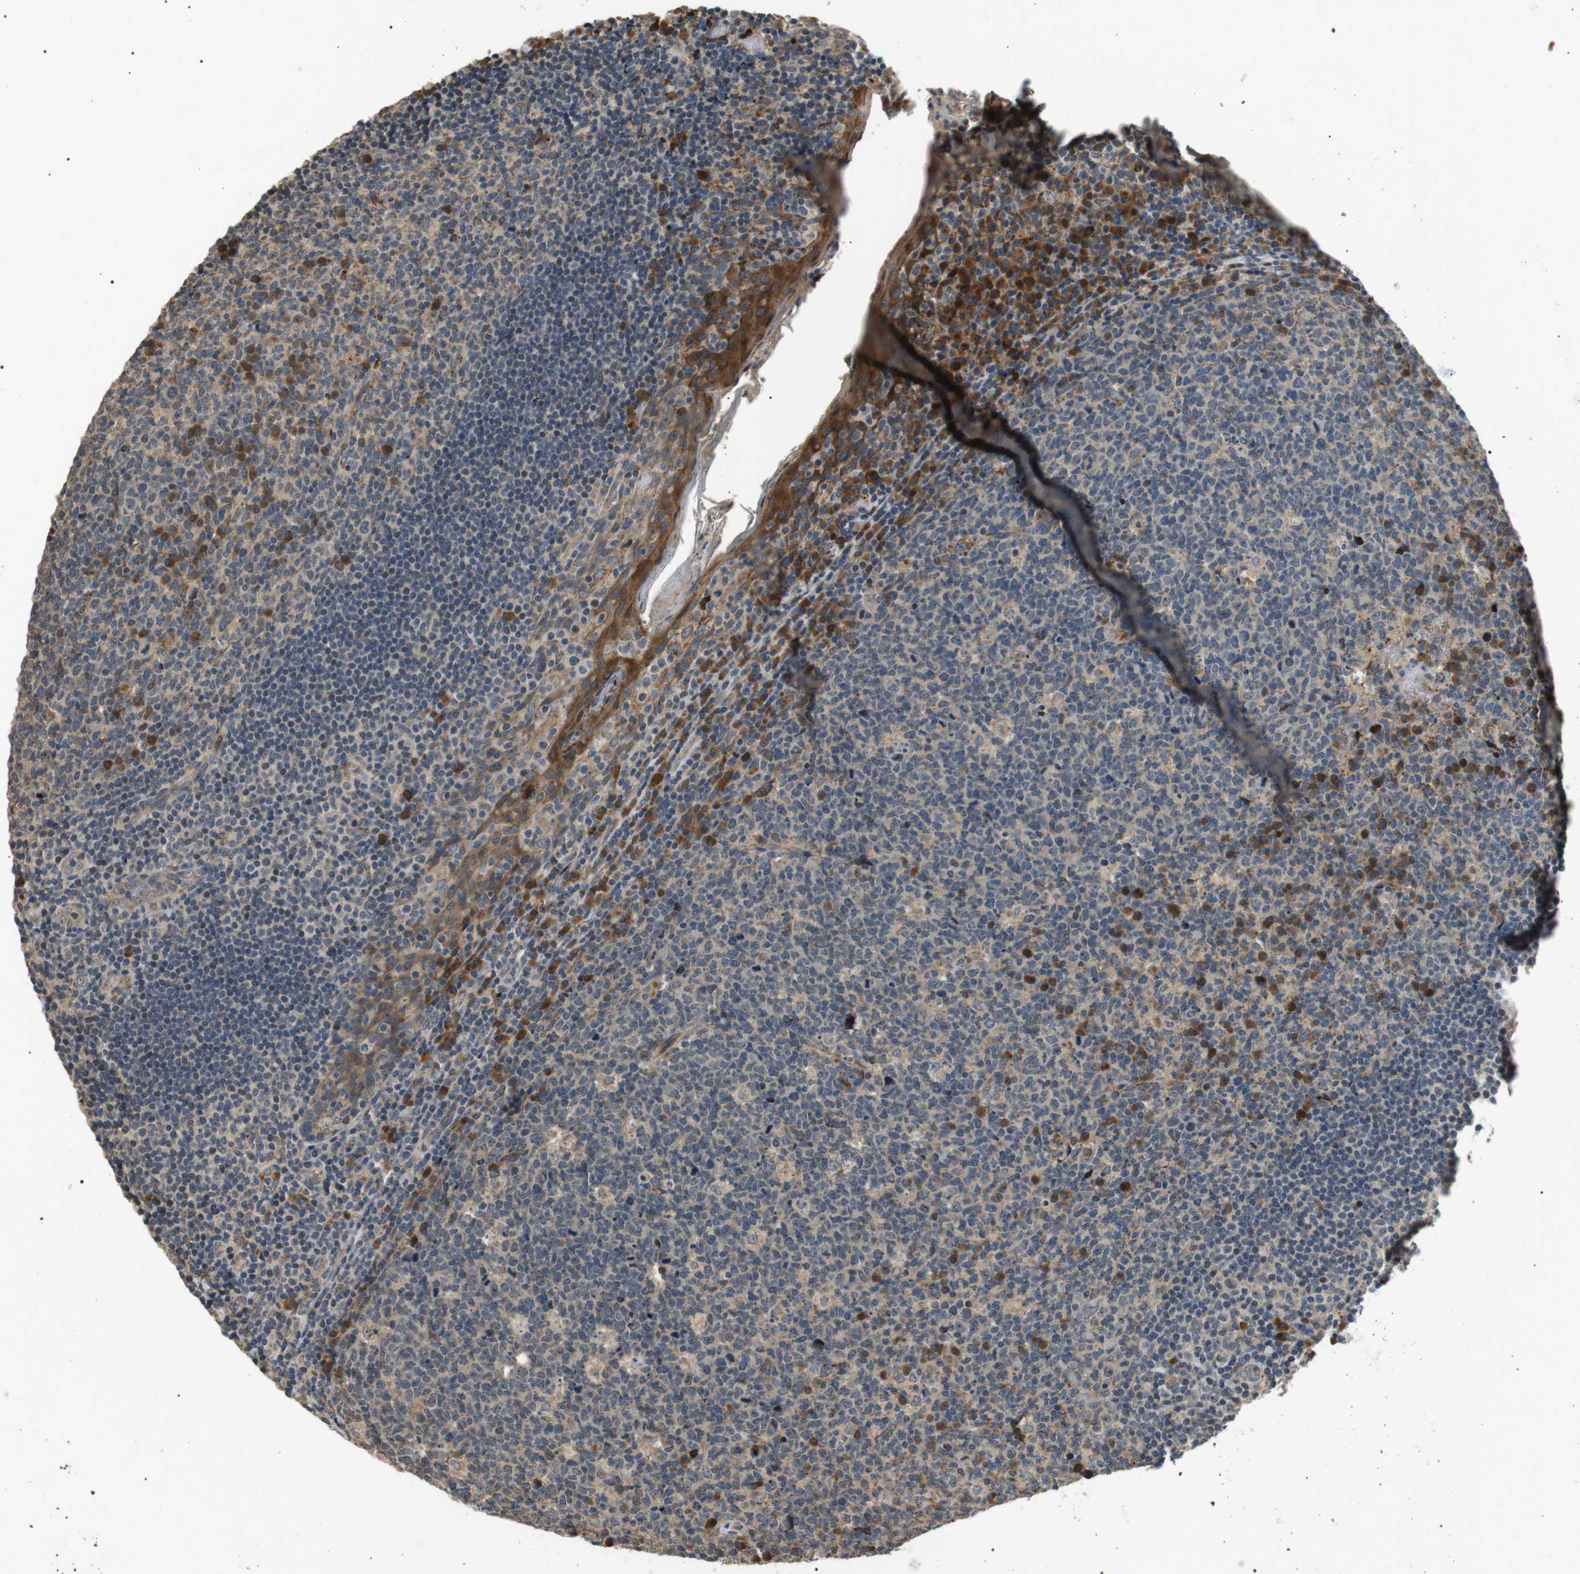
{"staining": {"intensity": "weak", "quantity": "25%-75%", "location": "cytoplasmic/membranous"}, "tissue": "tonsil", "cell_type": "Germinal center cells", "image_type": "normal", "snomed": [{"axis": "morphology", "description": "Normal tissue, NOS"}, {"axis": "topography", "description": "Tonsil"}], "caption": "Immunohistochemistry of unremarkable human tonsil shows low levels of weak cytoplasmic/membranous staining in approximately 25%-75% of germinal center cells. (DAB (3,3'-diaminobenzidine) = brown stain, brightfield microscopy at high magnification).", "gene": "HSPA13", "patient": {"sex": "male", "age": 17}}